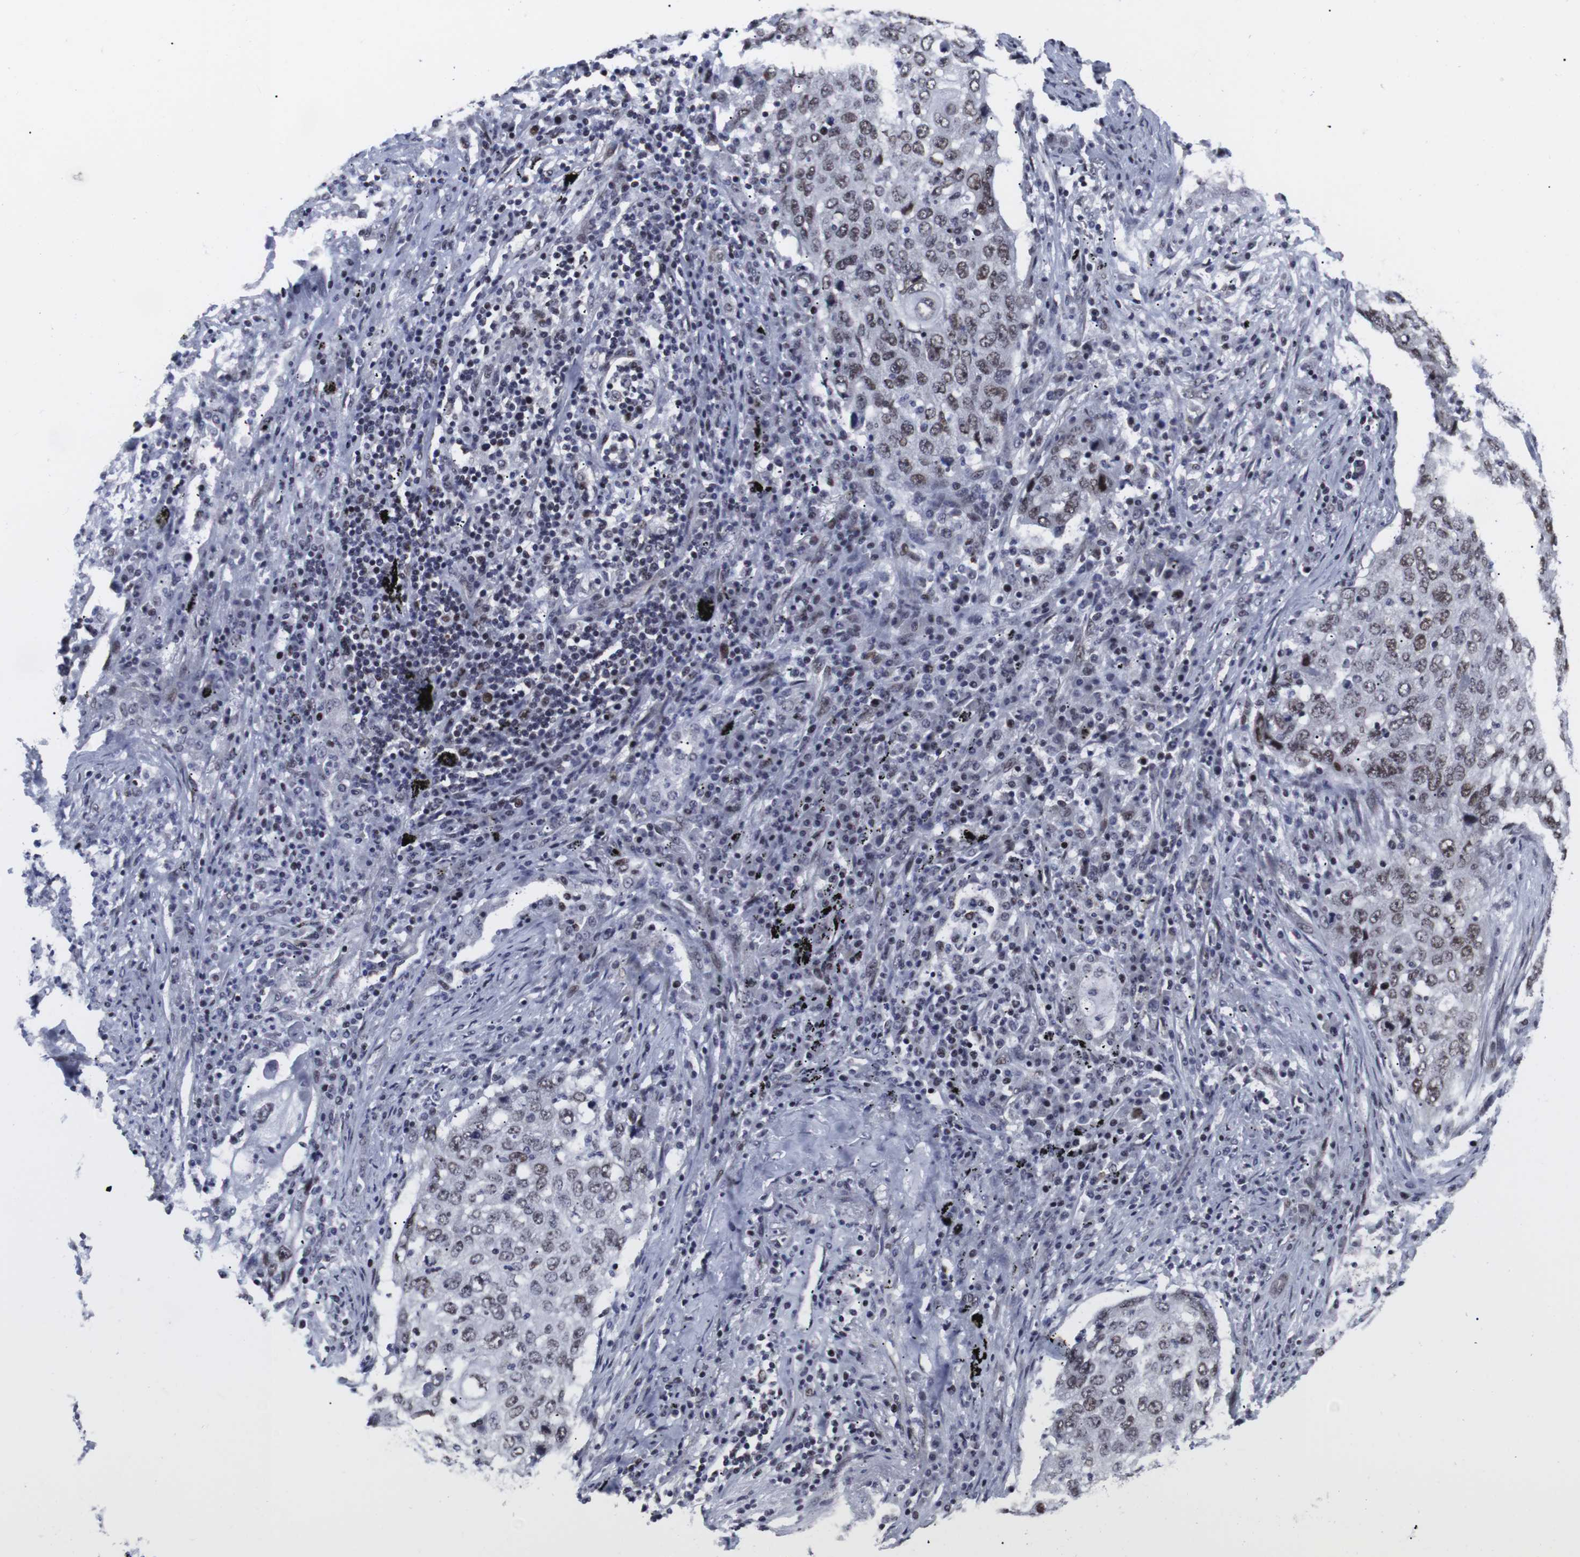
{"staining": {"intensity": "weak", "quantity": ">75%", "location": "nuclear"}, "tissue": "lung cancer", "cell_type": "Tumor cells", "image_type": "cancer", "snomed": [{"axis": "morphology", "description": "Squamous cell carcinoma, NOS"}, {"axis": "topography", "description": "Lung"}], "caption": "Squamous cell carcinoma (lung) stained with DAB immunohistochemistry displays low levels of weak nuclear staining in approximately >75% of tumor cells. The staining was performed using DAB (3,3'-diaminobenzidine) to visualize the protein expression in brown, while the nuclei were stained in blue with hematoxylin (Magnification: 20x).", "gene": "MLH1", "patient": {"sex": "female", "age": 63}}